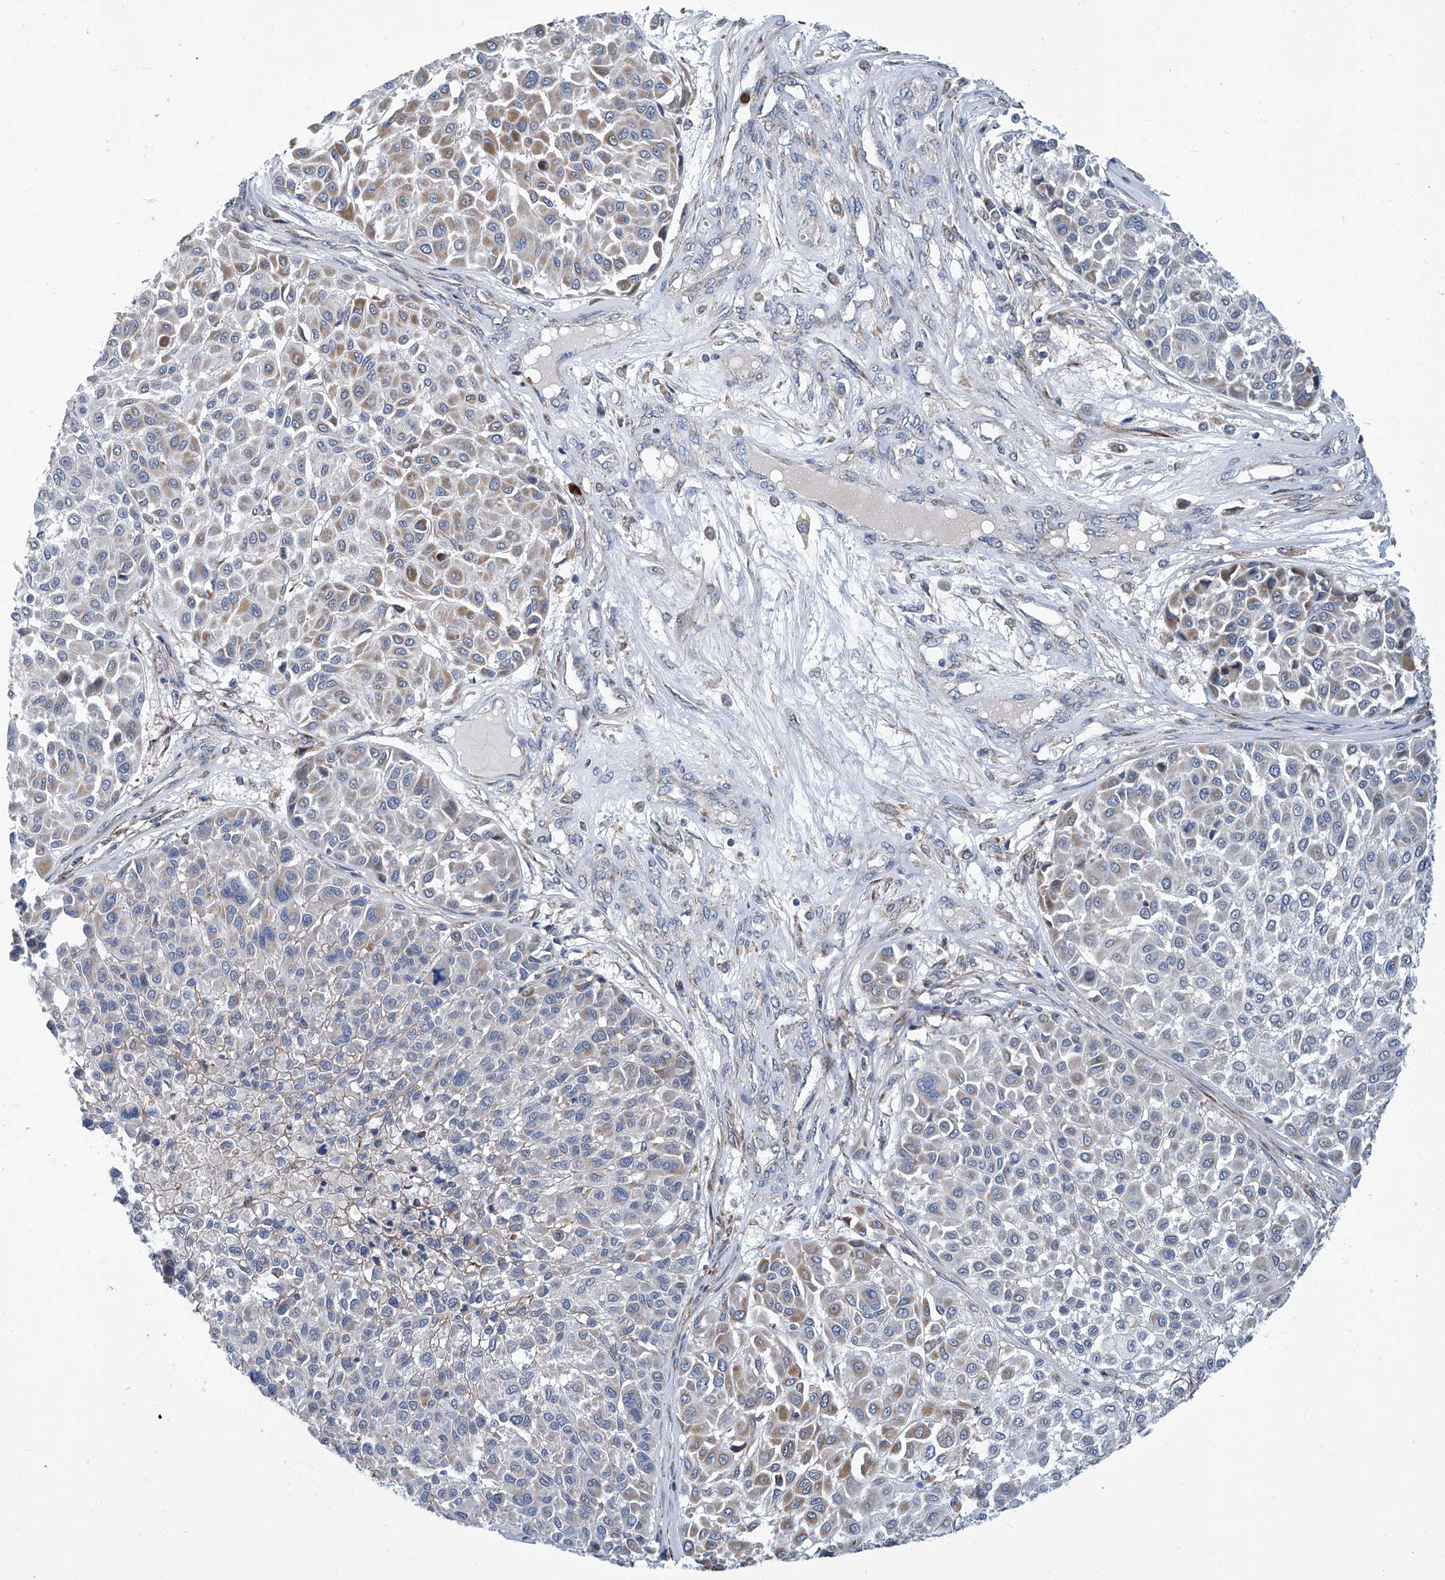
{"staining": {"intensity": "moderate", "quantity": "<25%", "location": "cytoplasmic/membranous"}, "tissue": "melanoma", "cell_type": "Tumor cells", "image_type": "cancer", "snomed": [{"axis": "morphology", "description": "Malignant melanoma, Metastatic site"}, {"axis": "topography", "description": "Soft tissue"}], "caption": "This histopathology image shows immunohistochemistry (IHC) staining of human malignant melanoma (metastatic site), with low moderate cytoplasmic/membranous expression in approximately <25% of tumor cells.", "gene": "USP48", "patient": {"sex": "male", "age": 41}}